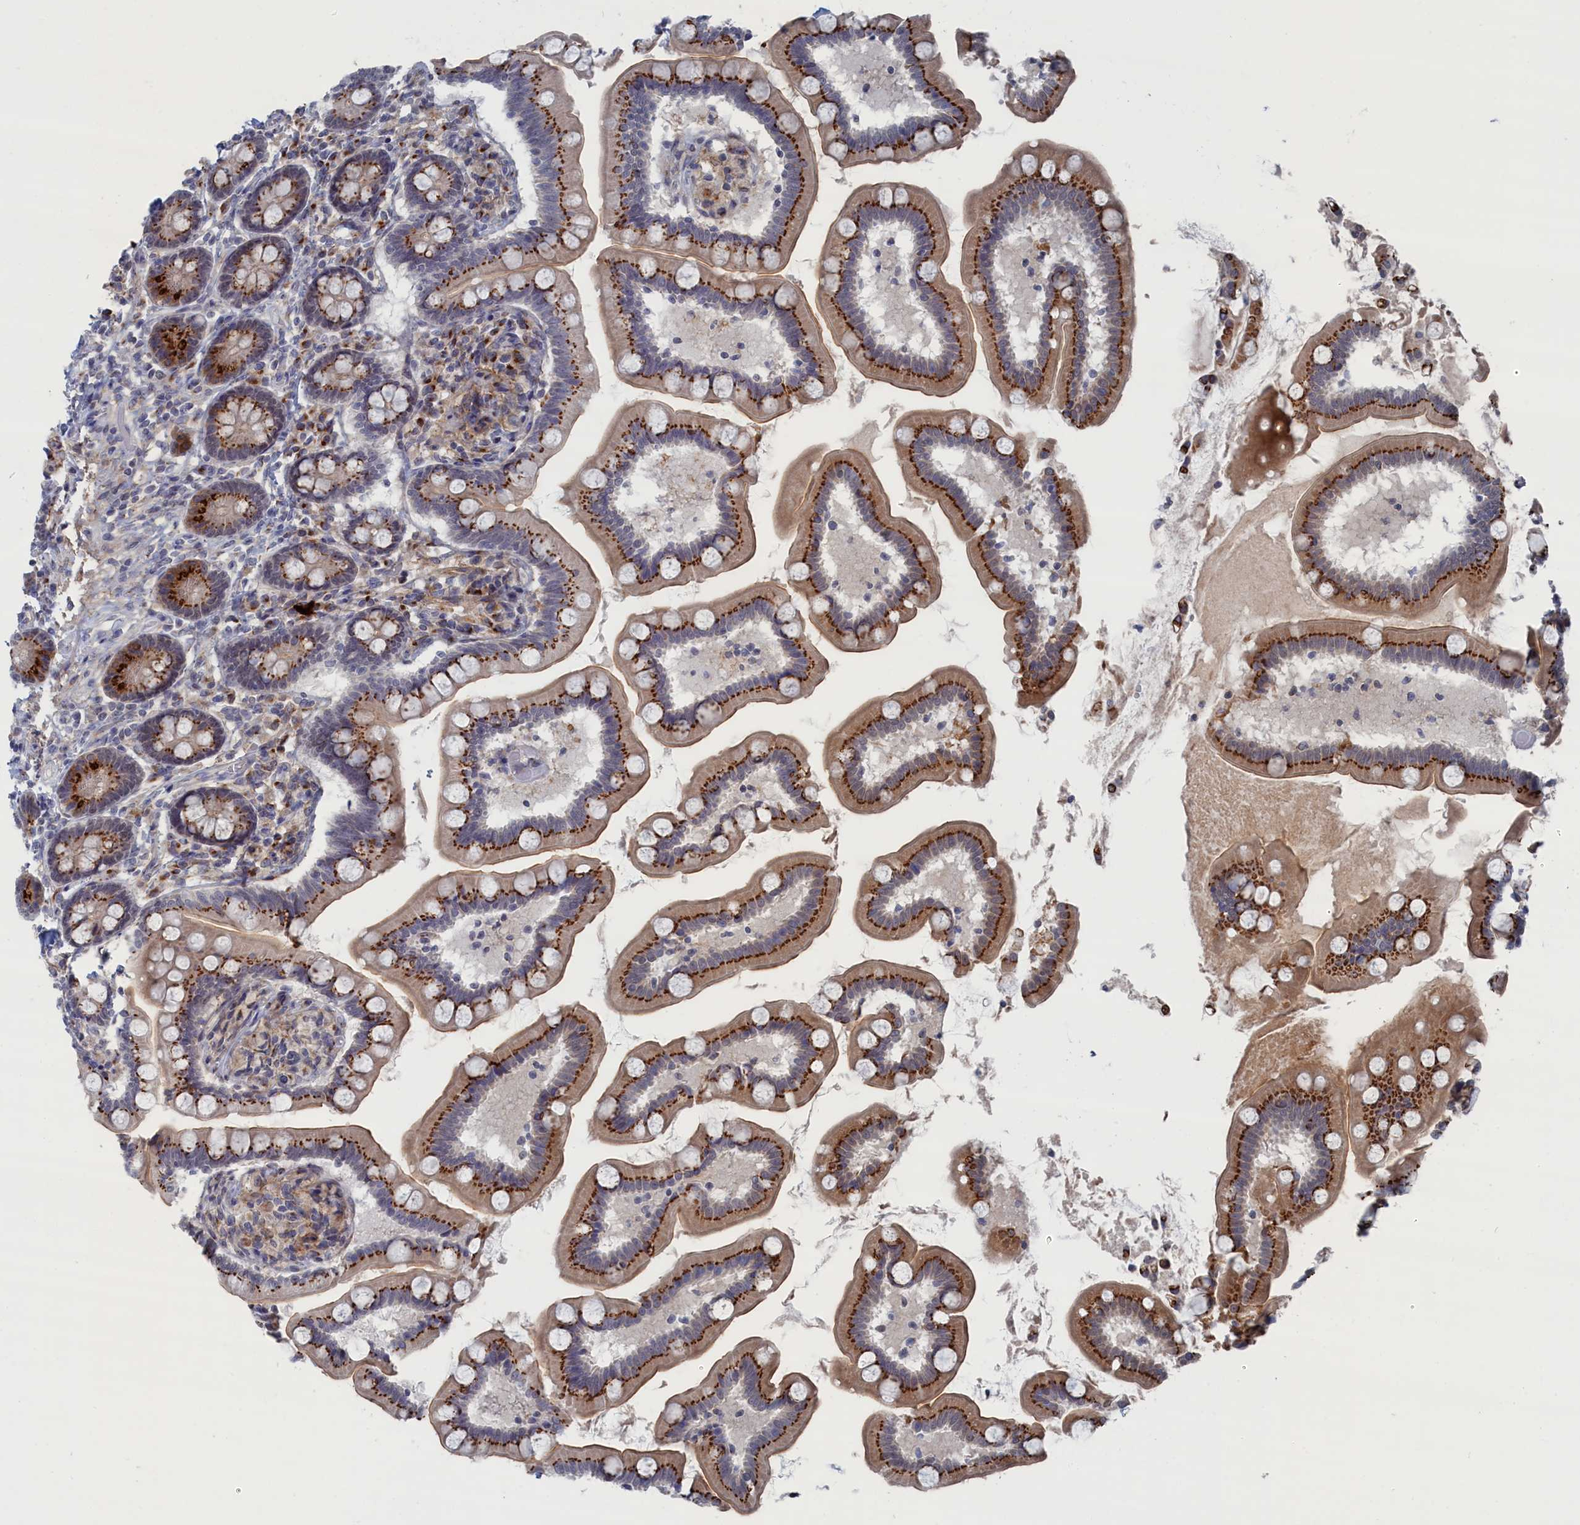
{"staining": {"intensity": "moderate", "quantity": ">75%", "location": "cytoplasmic/membranous"}, "tissue": "small intestine", "cell_type": "Glandular cells", "image_type": "normal", "snomed": [{"axis": "morphology", "description": "Normal tissue, NOS"}, {"axis": "topography", "description": "Small intestine"}], "caption": "A histopathology image showing moderate cytoplasmic/membranous expression in about >75% of glandular cells in normal small intestine, as visualized by brown immunohistochemical staining.", "gene": "IRX1", "patient": {"sex": "female", "age": 64}}